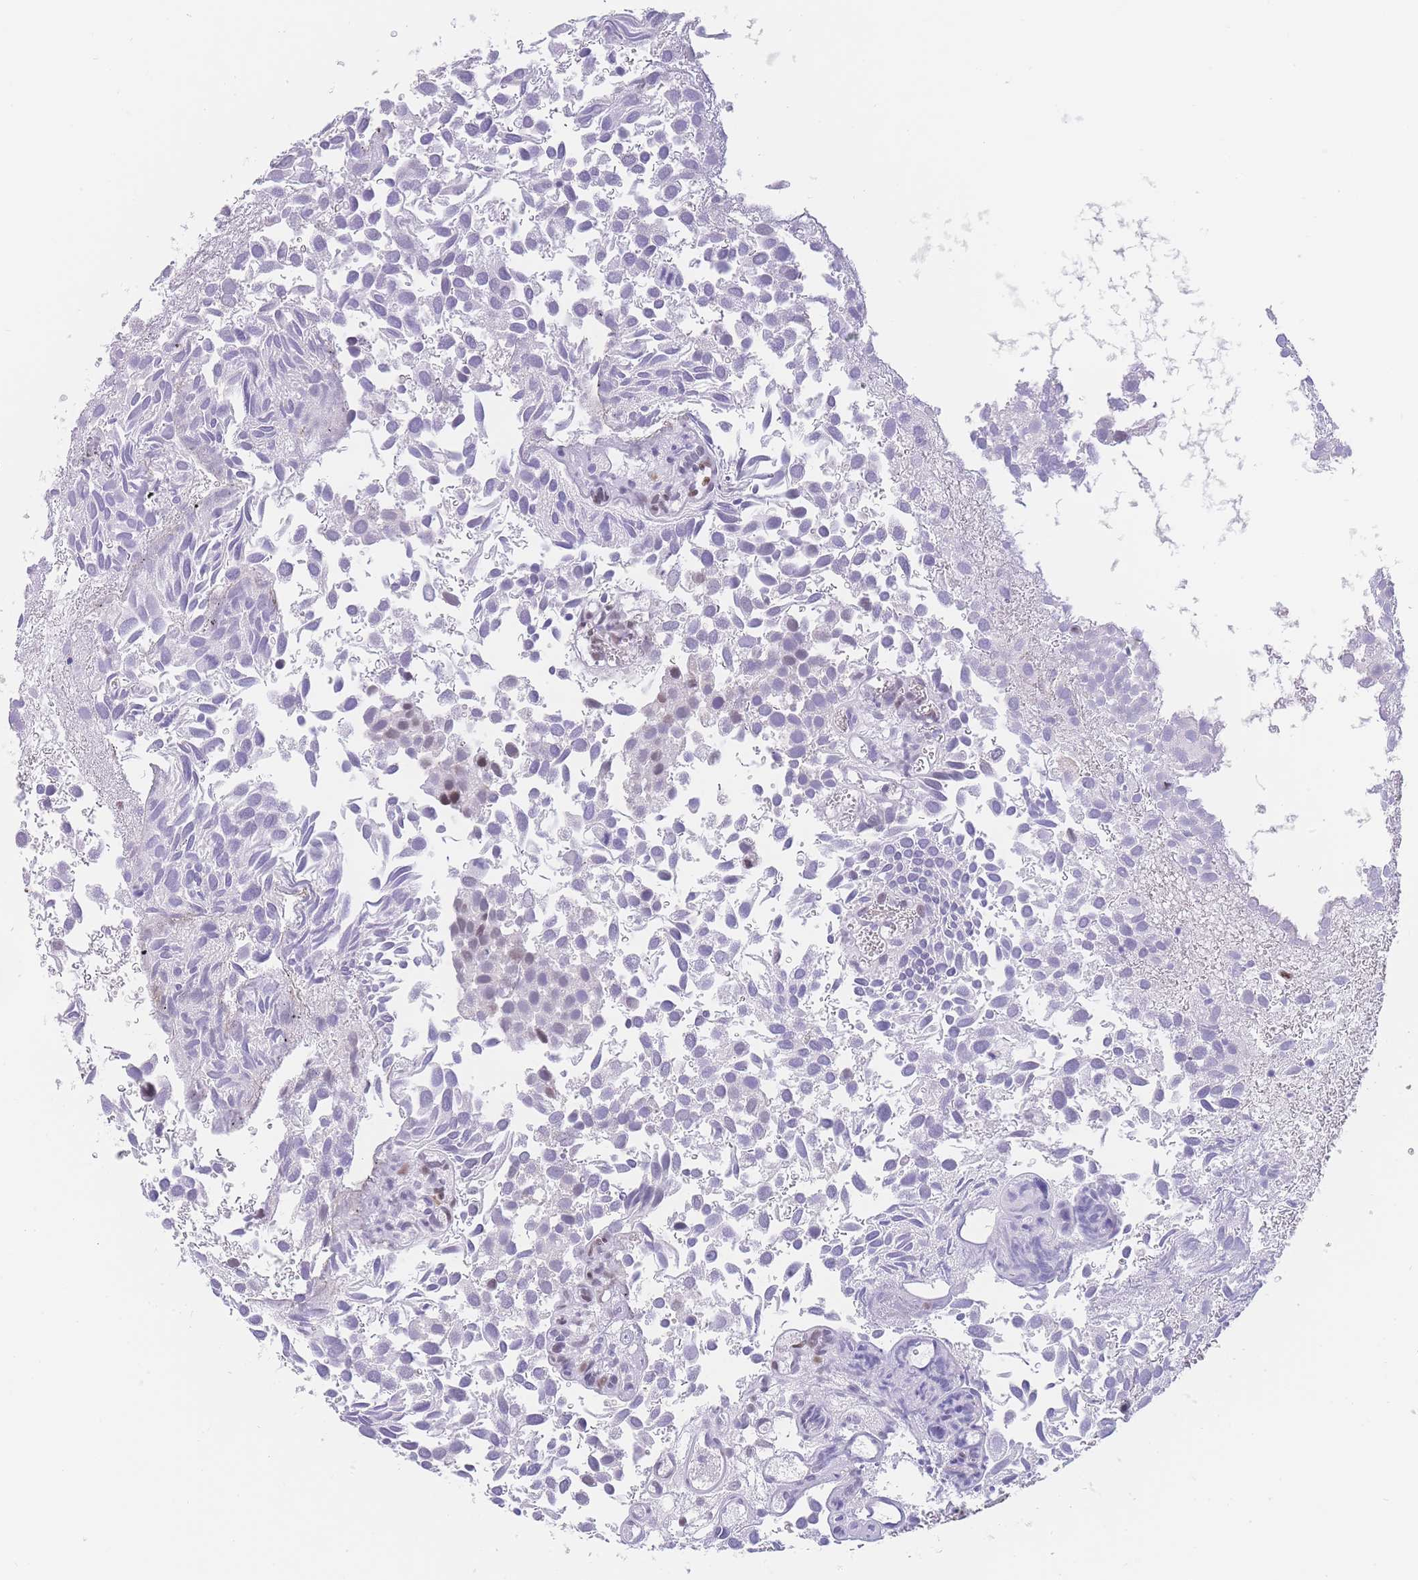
{"staining": {"intensity": "weak", "quantity": "<25%", "location": "nuclear"}, "tissue": "urothelial cancer", "cell_type": "Tumor cells", "image_type": "cancer", "snomed": [{"axis": "morphology", "description": "Urothelial carcinoma, Low grade"}, {"axis": "topography", "description": "Urinary bladder"}], "caption": "High magnification brightfield microscopy of low-grade urothelial carcinoma stained with DAB (brown) and counterstained with hematoxylin (blue): tumor cells show no significant staining.", "gene": "PSMB5", "patient": {"sex": "male", "age": 88}}